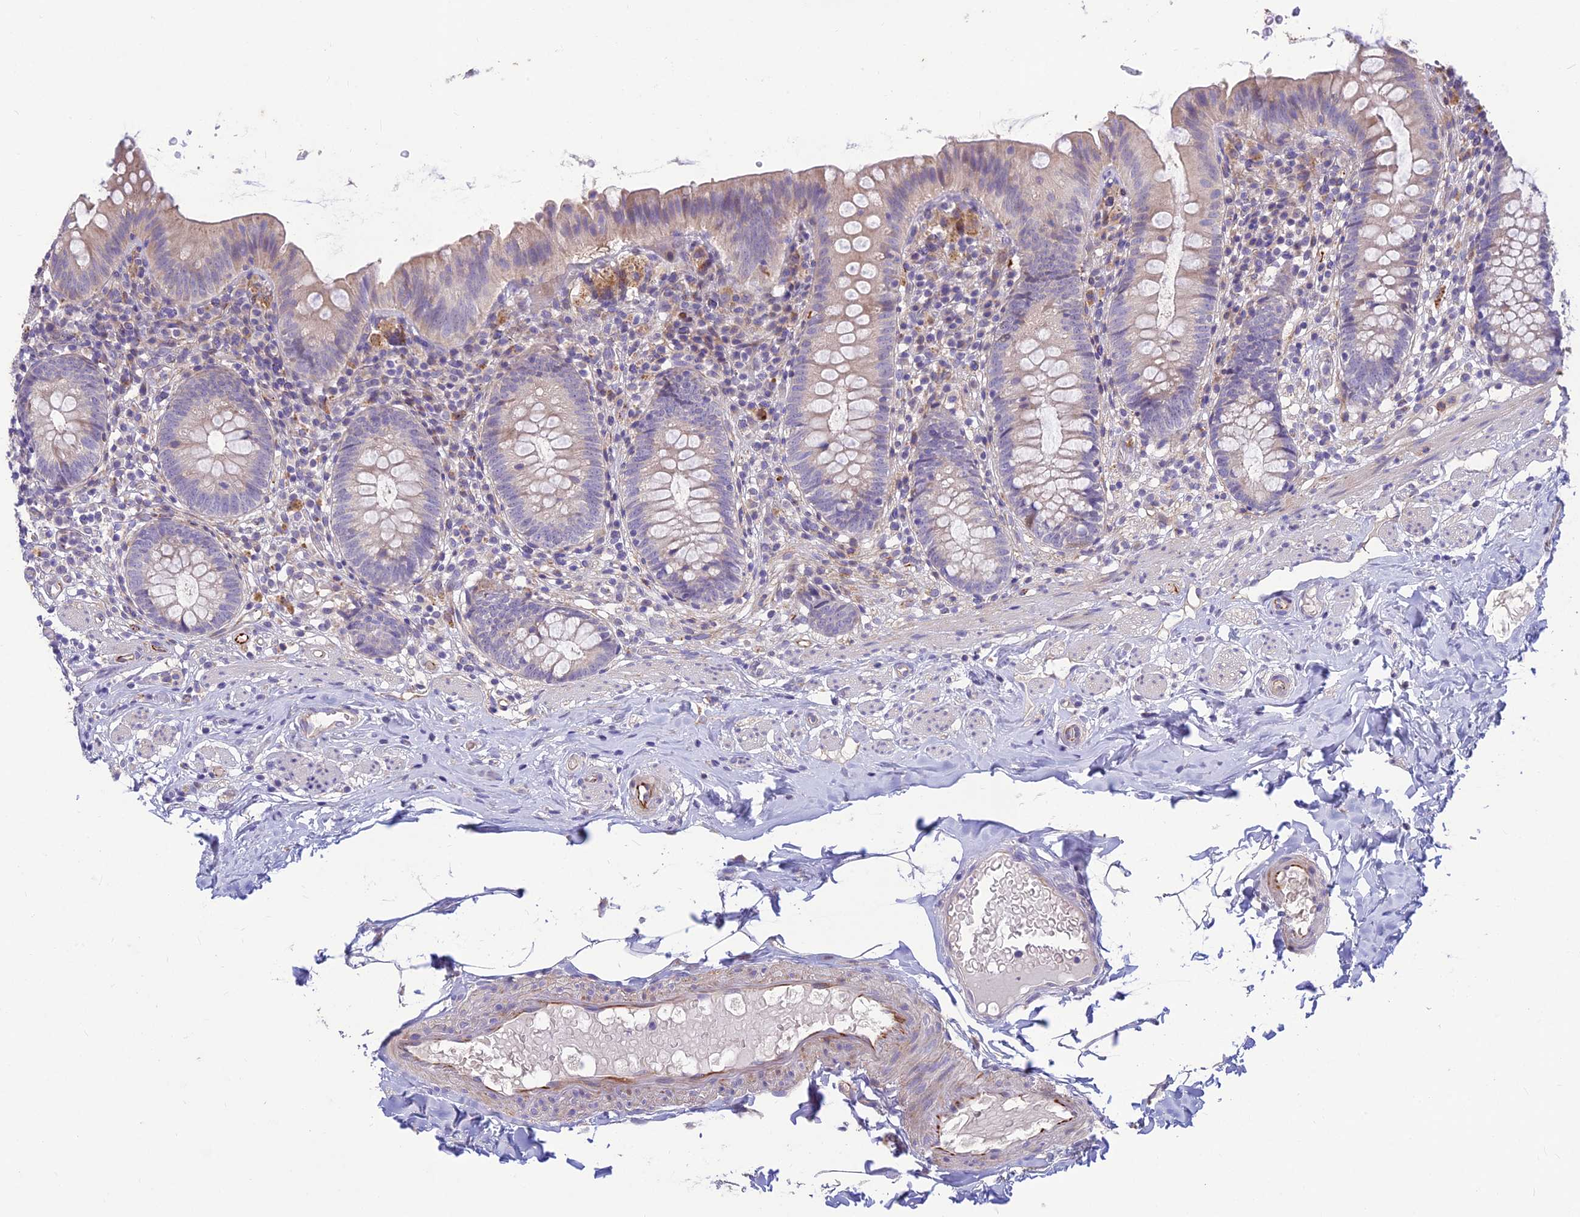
{"staining": {"intensity": "negative", "quantity": "none", "location": "none"}, "tissue": "appendix", "cell_type": "Glandular cells", "image_type": "normal", "snomed": [{"axis": "morphology", "description": "Normal tissue, NOS"}, {"axis": "topography", "description": "Appendix"}], "caption": "DAB (3,3'-diaminobenzidine) immunohistochemical staining of benign human appendix reveals no significant staining in glandular cells.", "gene": "ST8SIA5", "patient": {"sex": "male", "age": 55}}